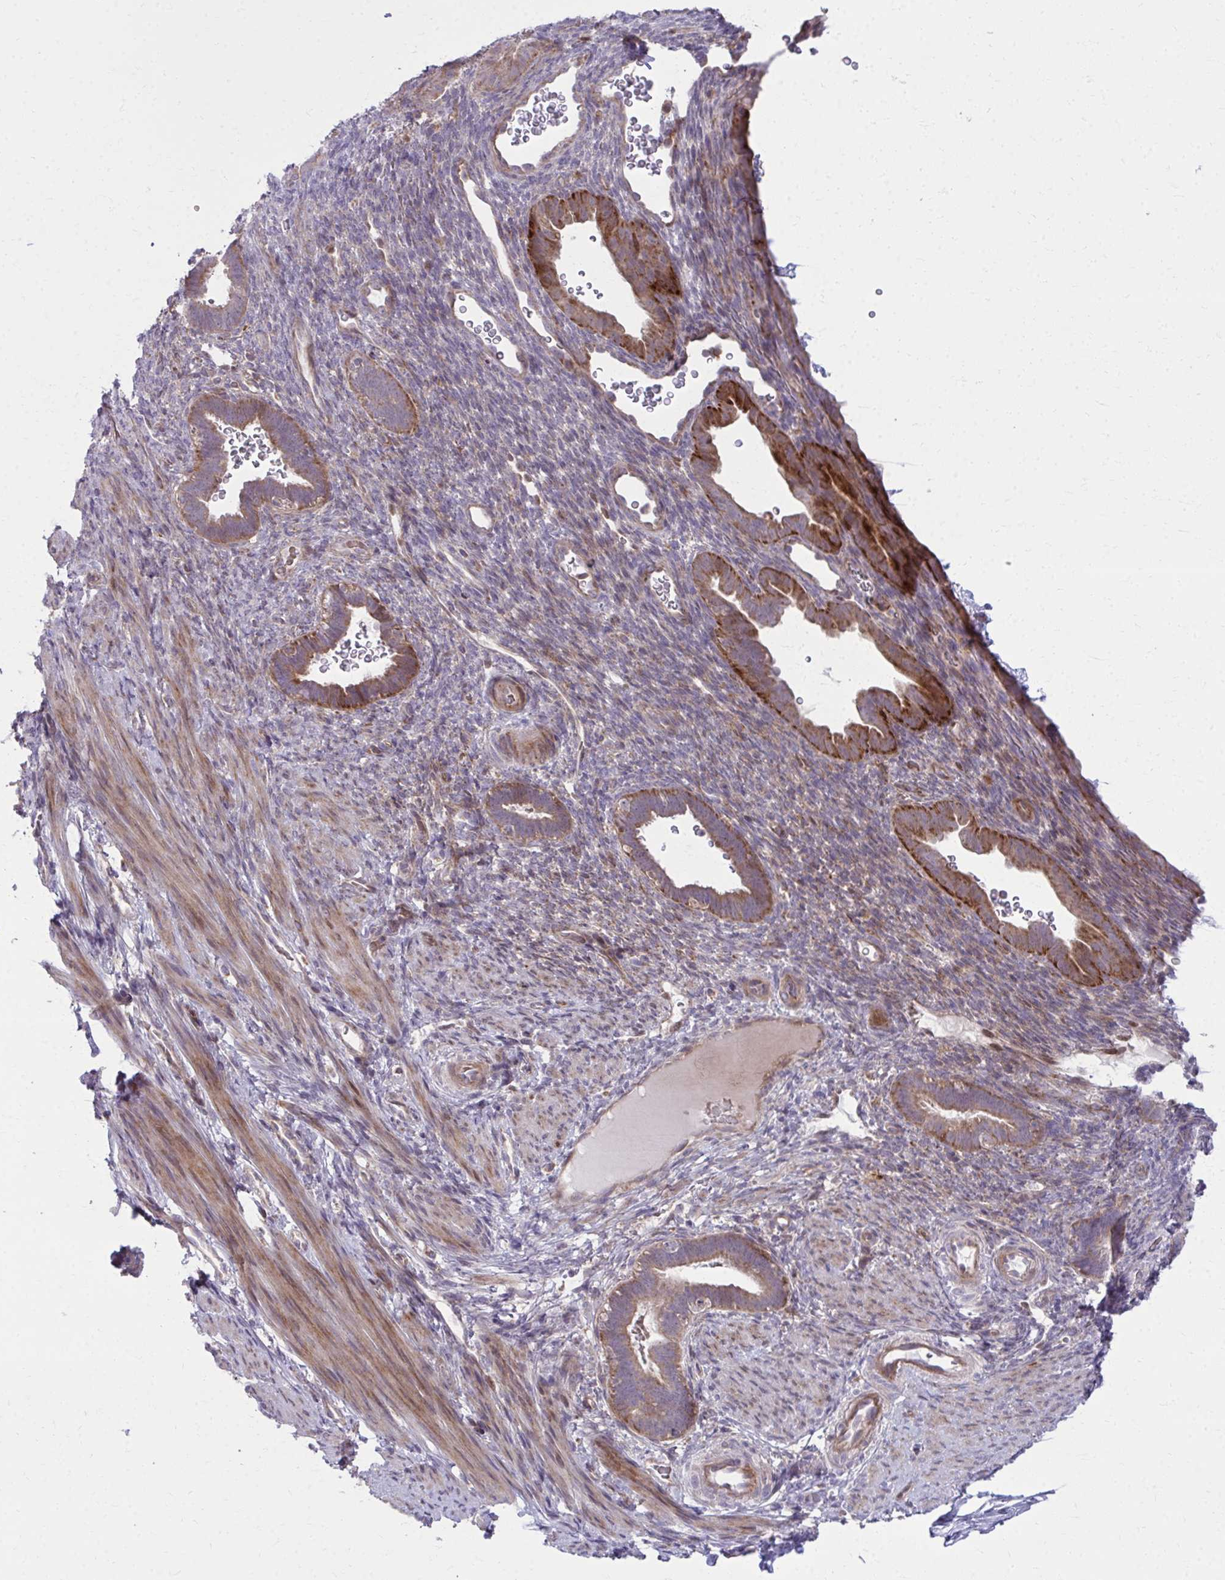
{"staining": {"intensity": "weak", "quantity": "<25%", "location": "cytoplasmic/membranous"}, "tissue": "endometrium", "cell_type": "Cells in endometrial stroma", "image_type": "normal", "snomed": [{"axis": "morphology", "description": "Normal tissue, NOS"}, {"axis": "topography", "description": "Endometrium"}], "caption": "An immunohistochemistry (IHC) photomicrograph of unremarkable endometrium is shown. There is no staining in cells in endometrial stroma of endometrium.", "gene": "C16orf54", "patient": {"sex": "female", "age": 34}}